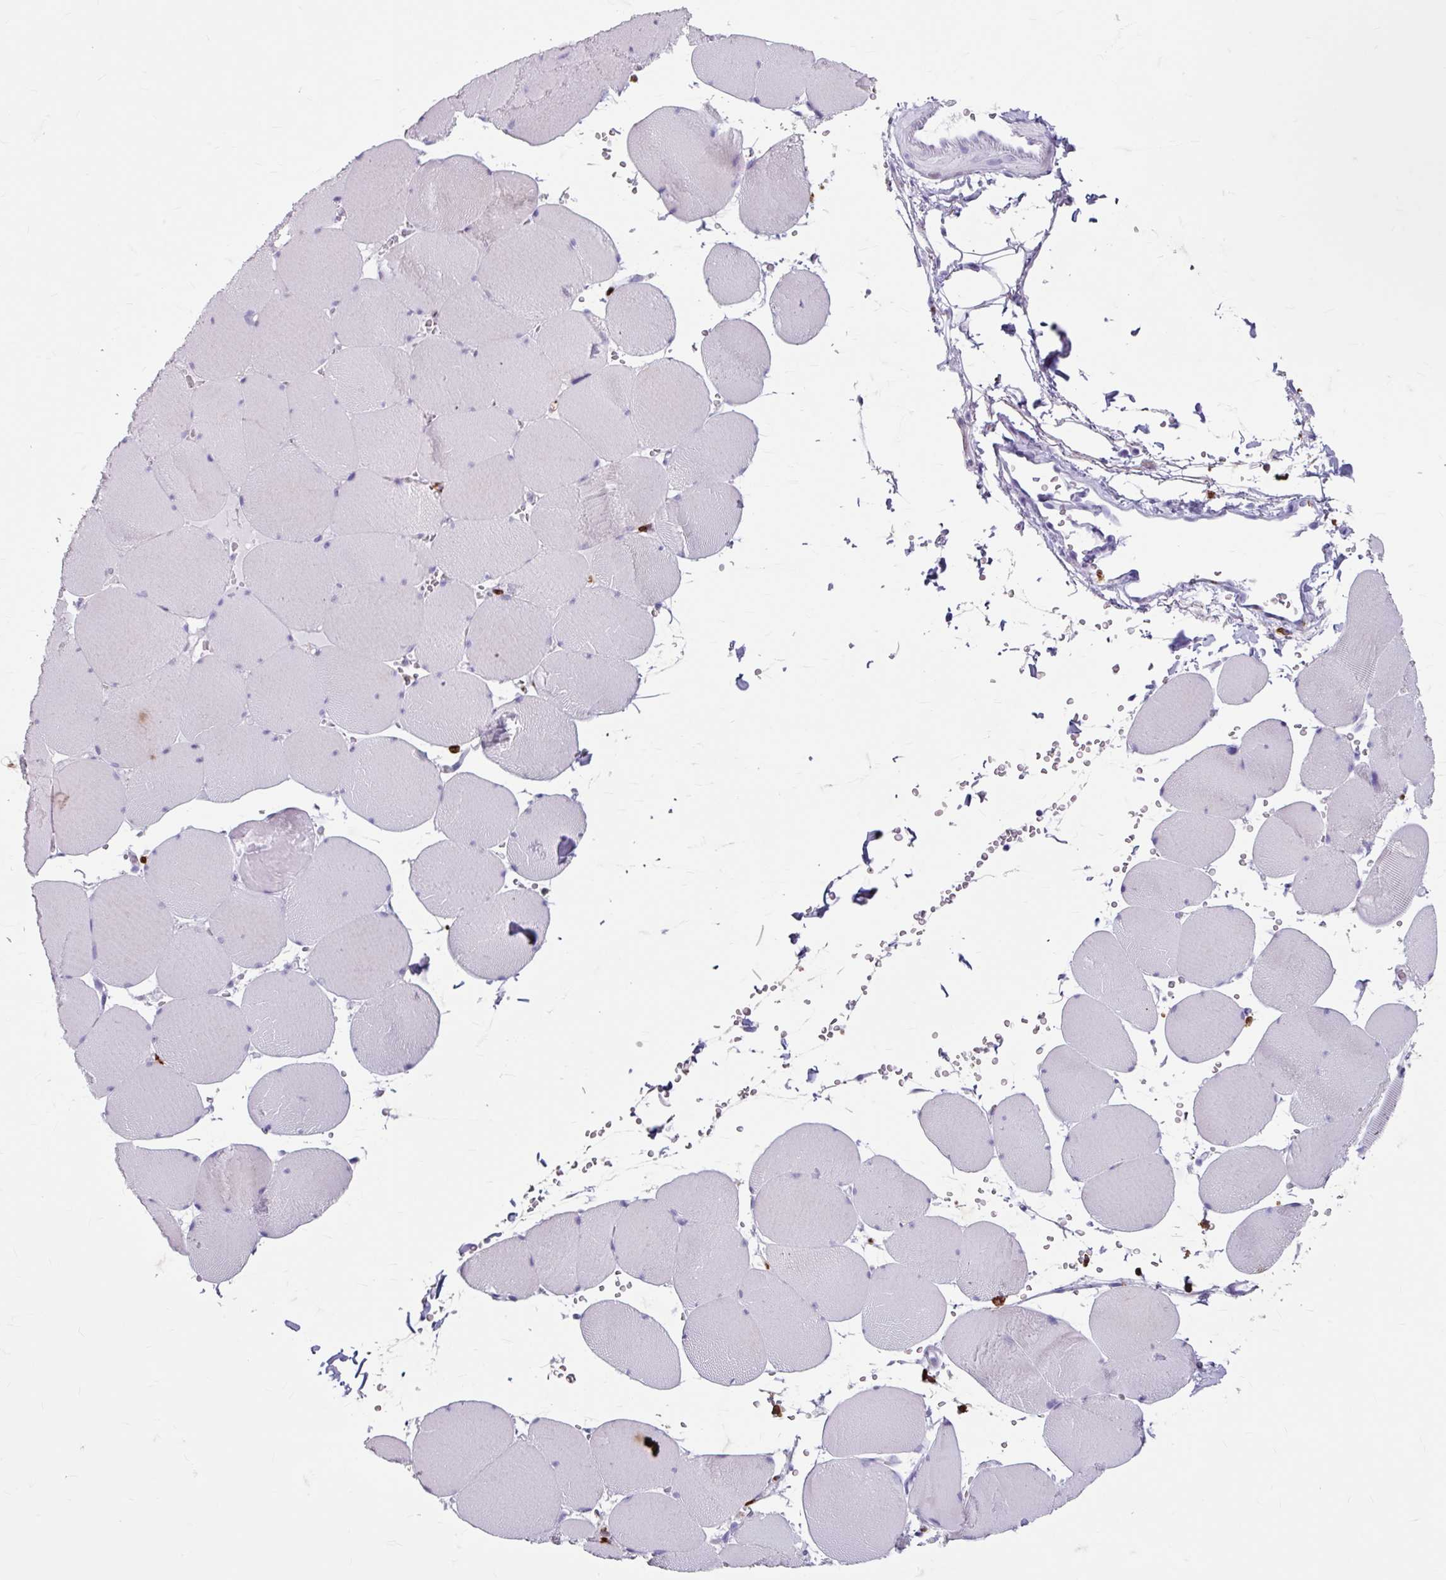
{"staining": {"intensity": "negative", "quantity": "none", "location": "none"}, "tissue": "skeletal muscle", "cell_type": "Myocytes", "image_type": "normal", "snomed": [{"axis": "morphology", "description": "Normal tissue, NOS"}, {"axis": "topography", "description": "Skeletal muscle"}, {"axis": "topography", "description": "Head-Neck"}], "caption": "Skeletal muscle stained for a protein using immunohistochemistry (IHC) shows no staining myocytes.", "gene": "ANKRD1", "patient": {"sex": "male", "age": 66}}